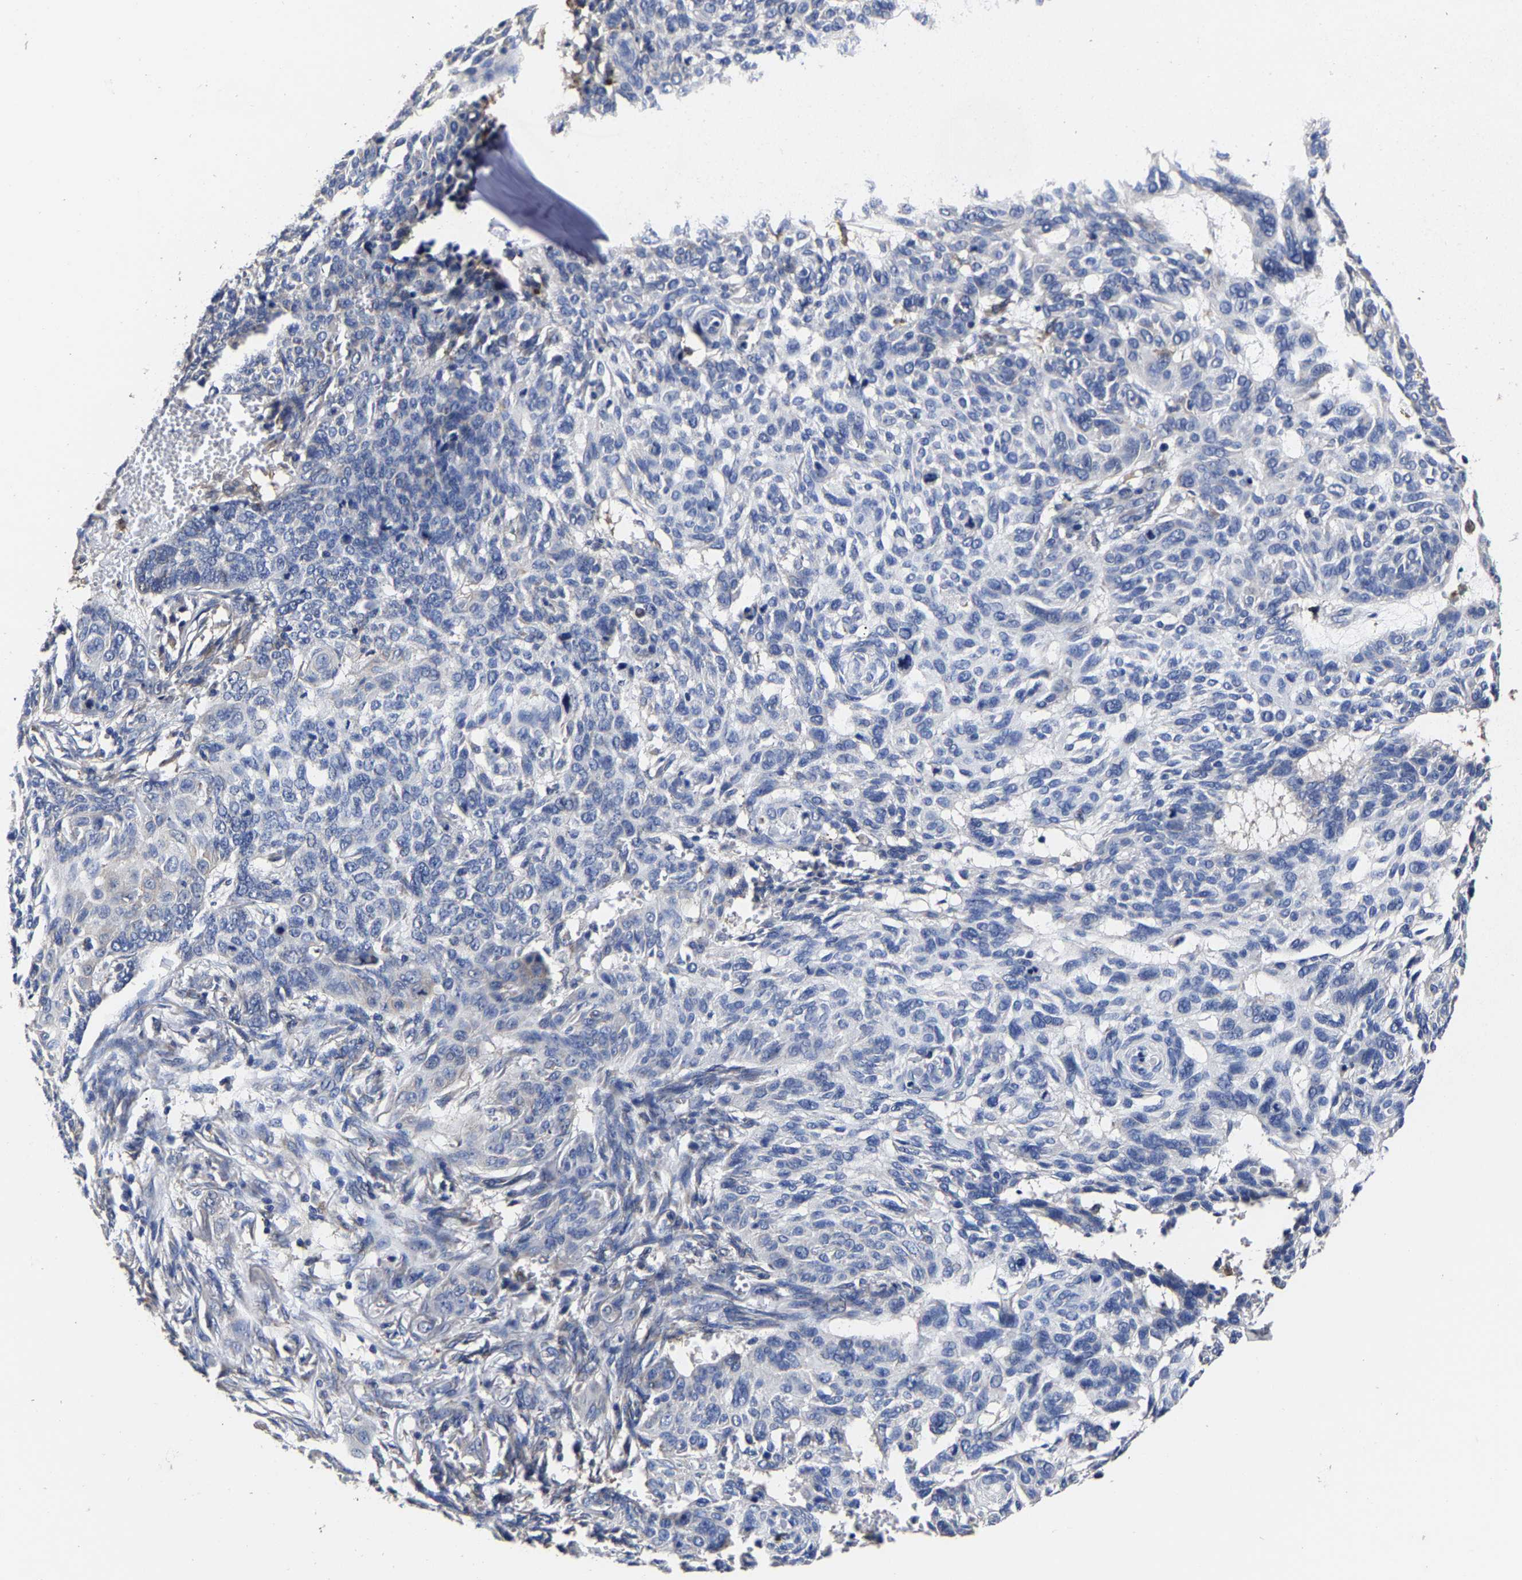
{"staining": {"intensity": "negative", "quantity": "none", "location": "none"}, "tissue": "skin cancer", "cell_type": "Tumor cells", "image_type": "cancer", "snomed": [{"axis": "morphology", "description": "Basal cell carcinoma"}, {"axis": "topography", "description": "Skin"}], "caption": "IHC image of neoplastic tissue: human skin cancer (basal cell carcinoma) stained with DAB (3,3'-diaminobenzidine) reveals no significant protein expression in tumor cells. (DAB (3,3'-diaminobenzidine) IHC, high magnification).", "gene": "AASS", "patient": {"sex": "male", "age": 85}}